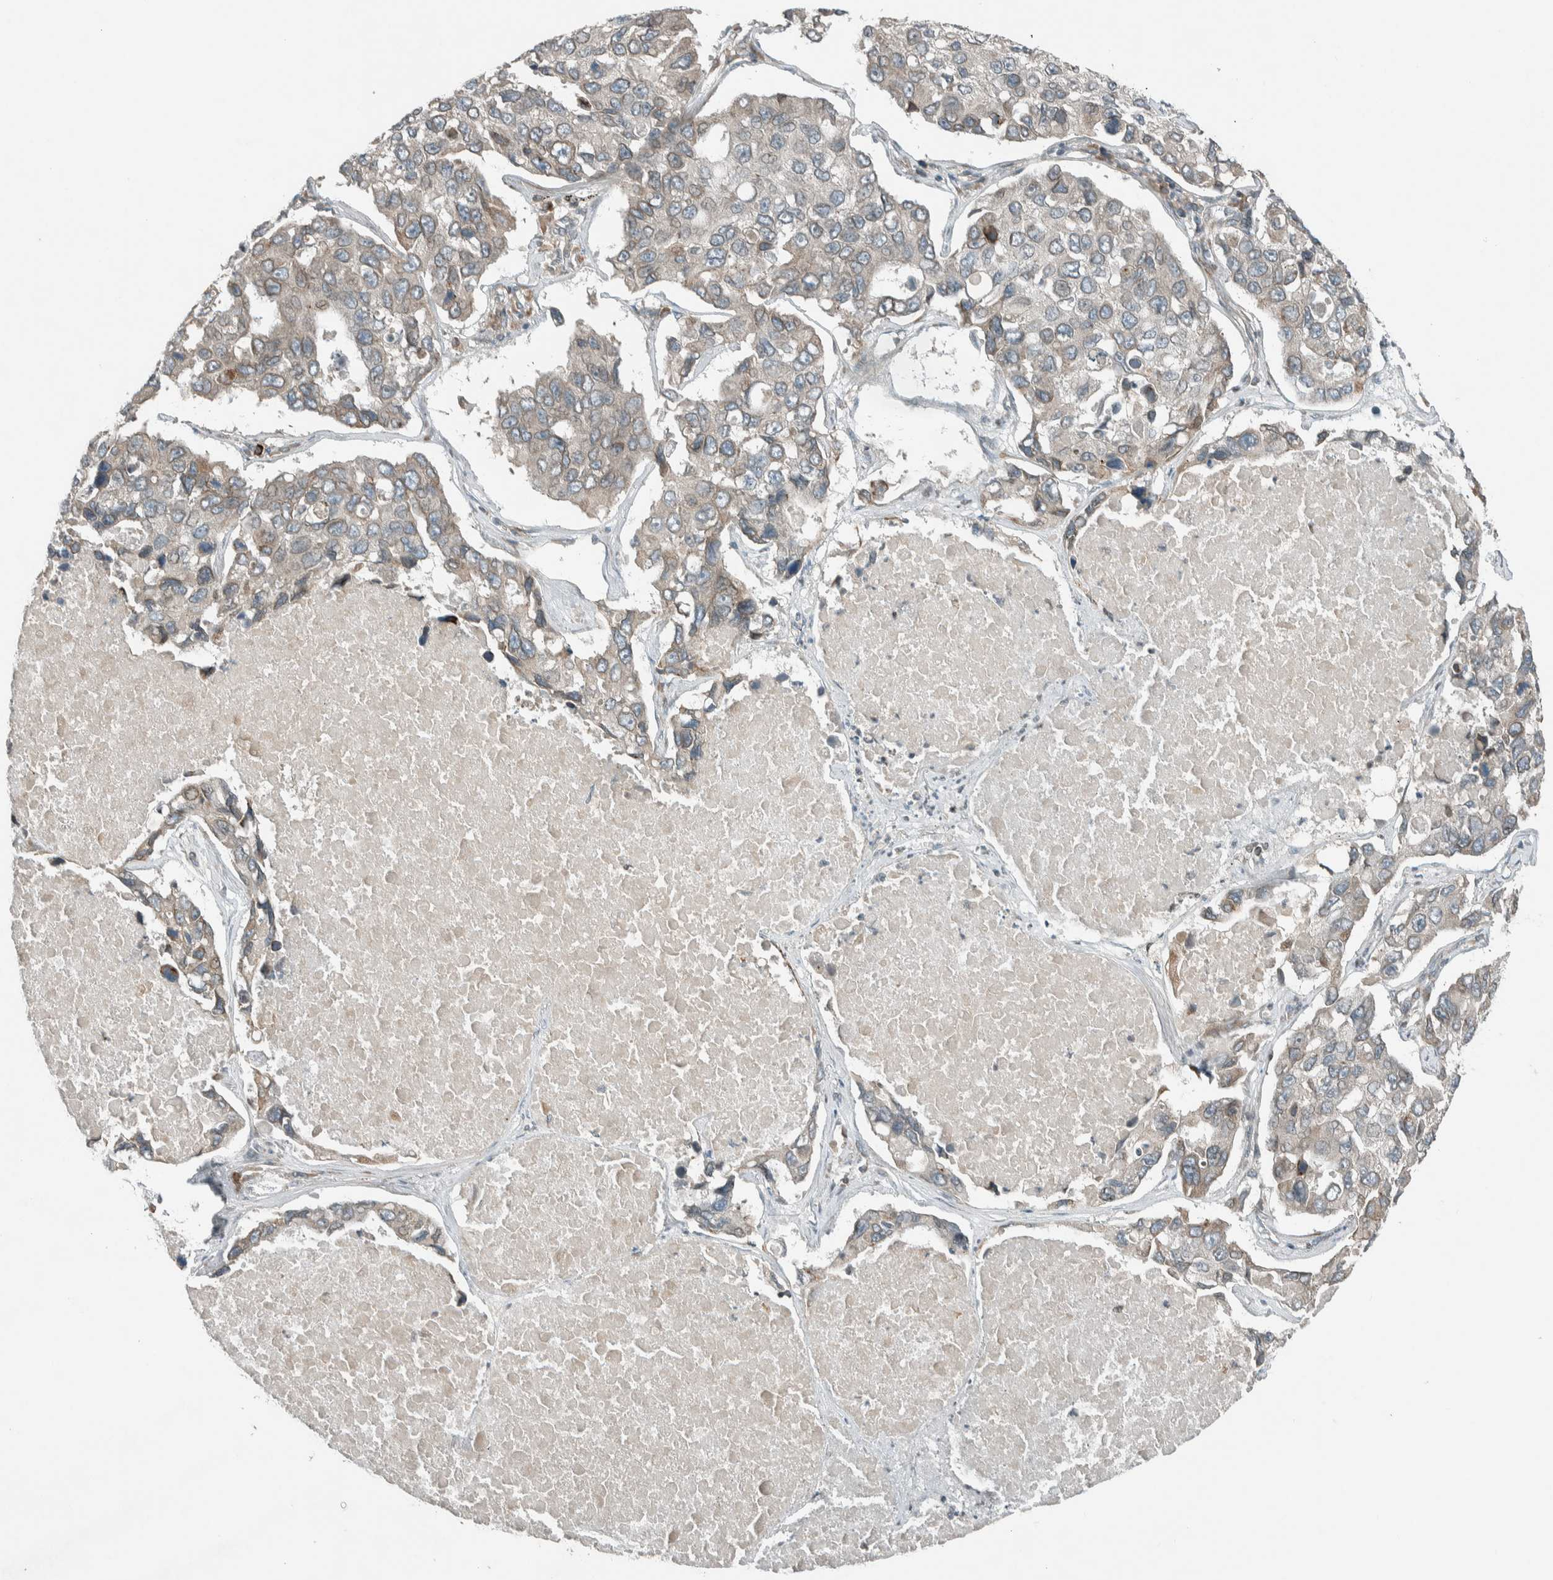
{"staining": {"intensity": "weak", "quantity": "25%-75%", "location": "cytoplasmic/membranous"}, "tissue": "lung cancer", "cell_type": "Tumor cells", "image_type": "cancer", "snomed": [{"axis": "morphology", "description": "Adenocarcinoma, NOS"}, {"axis": "topography", "description": "Lung"}], "caption": "An image showing weak cytoplasmic/membranous expression in about 25%-75% of tumor cells in lung cancer (adenocarcinoma), as visualized by brown immunohistochemical staining.", "gene": "SEL1L", "patient": {"sex": "male", "age": 64}}